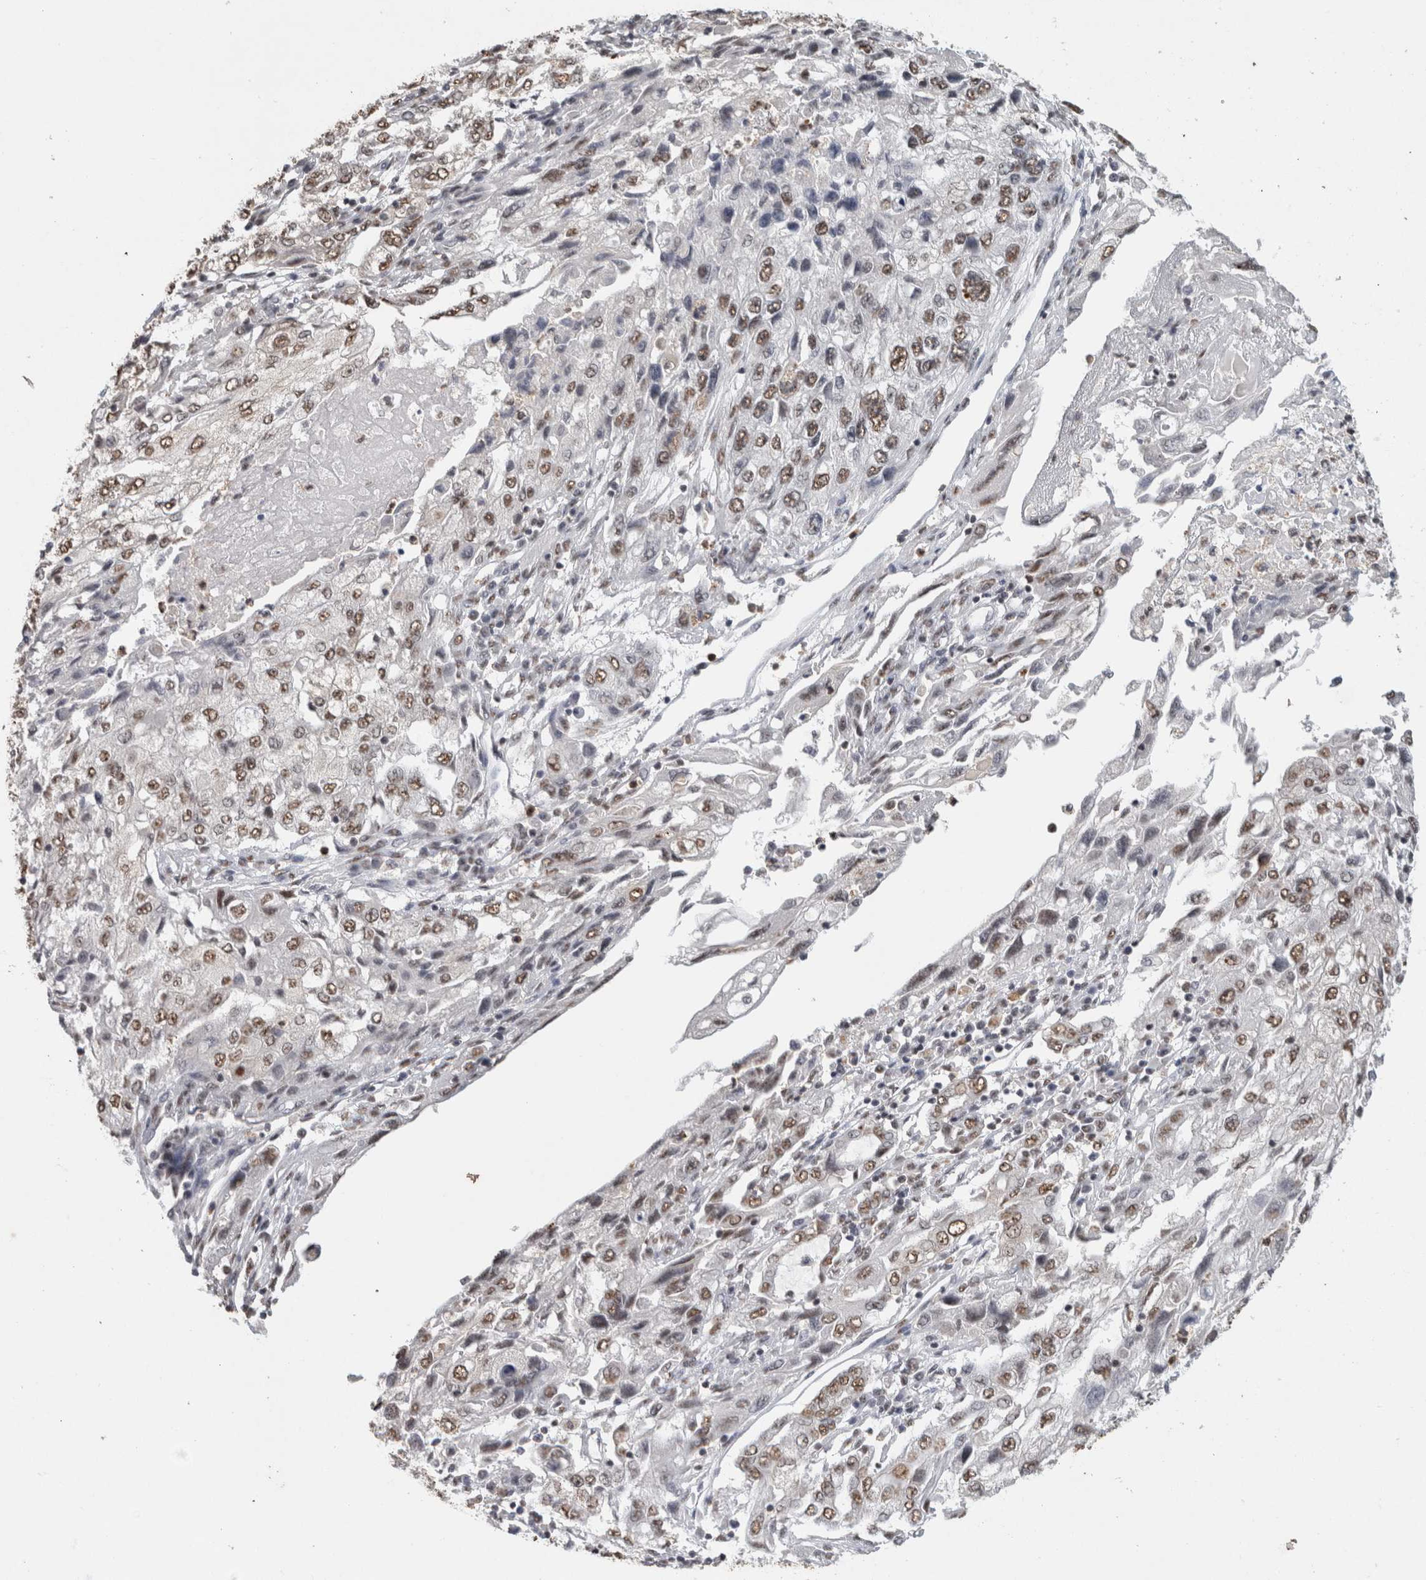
{"staining": {"intensity": "weak", "quantity": ">75%", "location": "nuclear"}, "tissue": "endometrial cancer", "cell_type": "Tumor cells", "image_type": "cancer", "snomed": [{"axis": "morphology", "description": "Adenocarcinoma, NOS"}, {"axis": "topography", "description": "Endometrium"}], "caption": "The micrograph reveals staining of endometrial cancer, revealing weak nuclear protein staining (brown color) within tumor cells.", "gene": "RPS6KA2", "patient": {"sex": "female", "age": 49}}